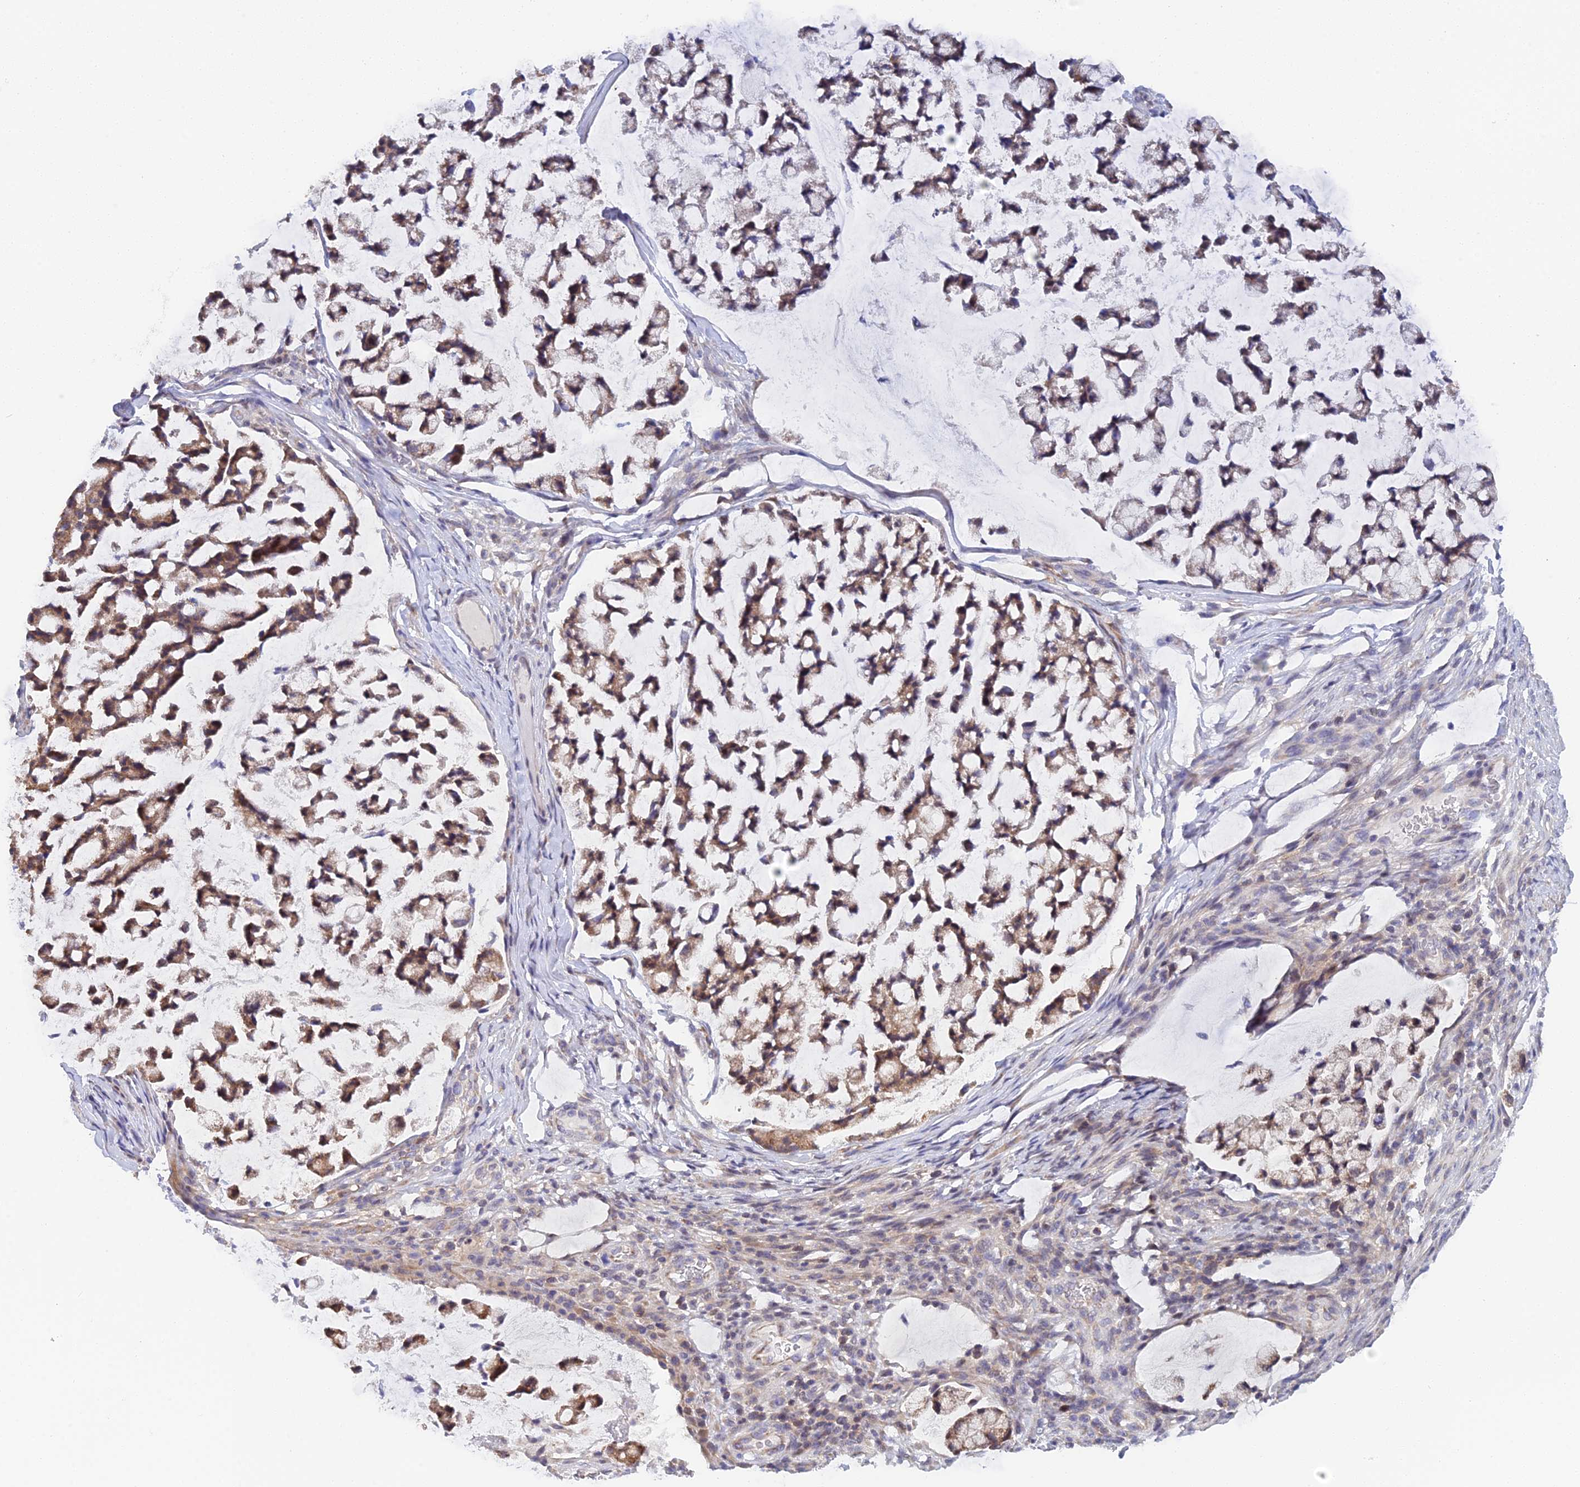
{"staining": {"intensity": "moderate", "quantity": ">75%", "location": "cytoplasmic/membranous"}, "tissue": "stomach cancer", "cell_type": "Tumor cells", "image_type": "cancer", "snomed": [{"axis": "morphology", "description": "Adenocarcinoma, NOS"}, {"axis": "topography", "description": "Stomach, lower"}], "caption": "Stomach cancer (adenocarcinoma) stained for a protein shows moderate cytoplasmic/membranous positivity in tumor cells.", "gene": "ELOA2", "patient": {"sex": "male", "age": 67}}